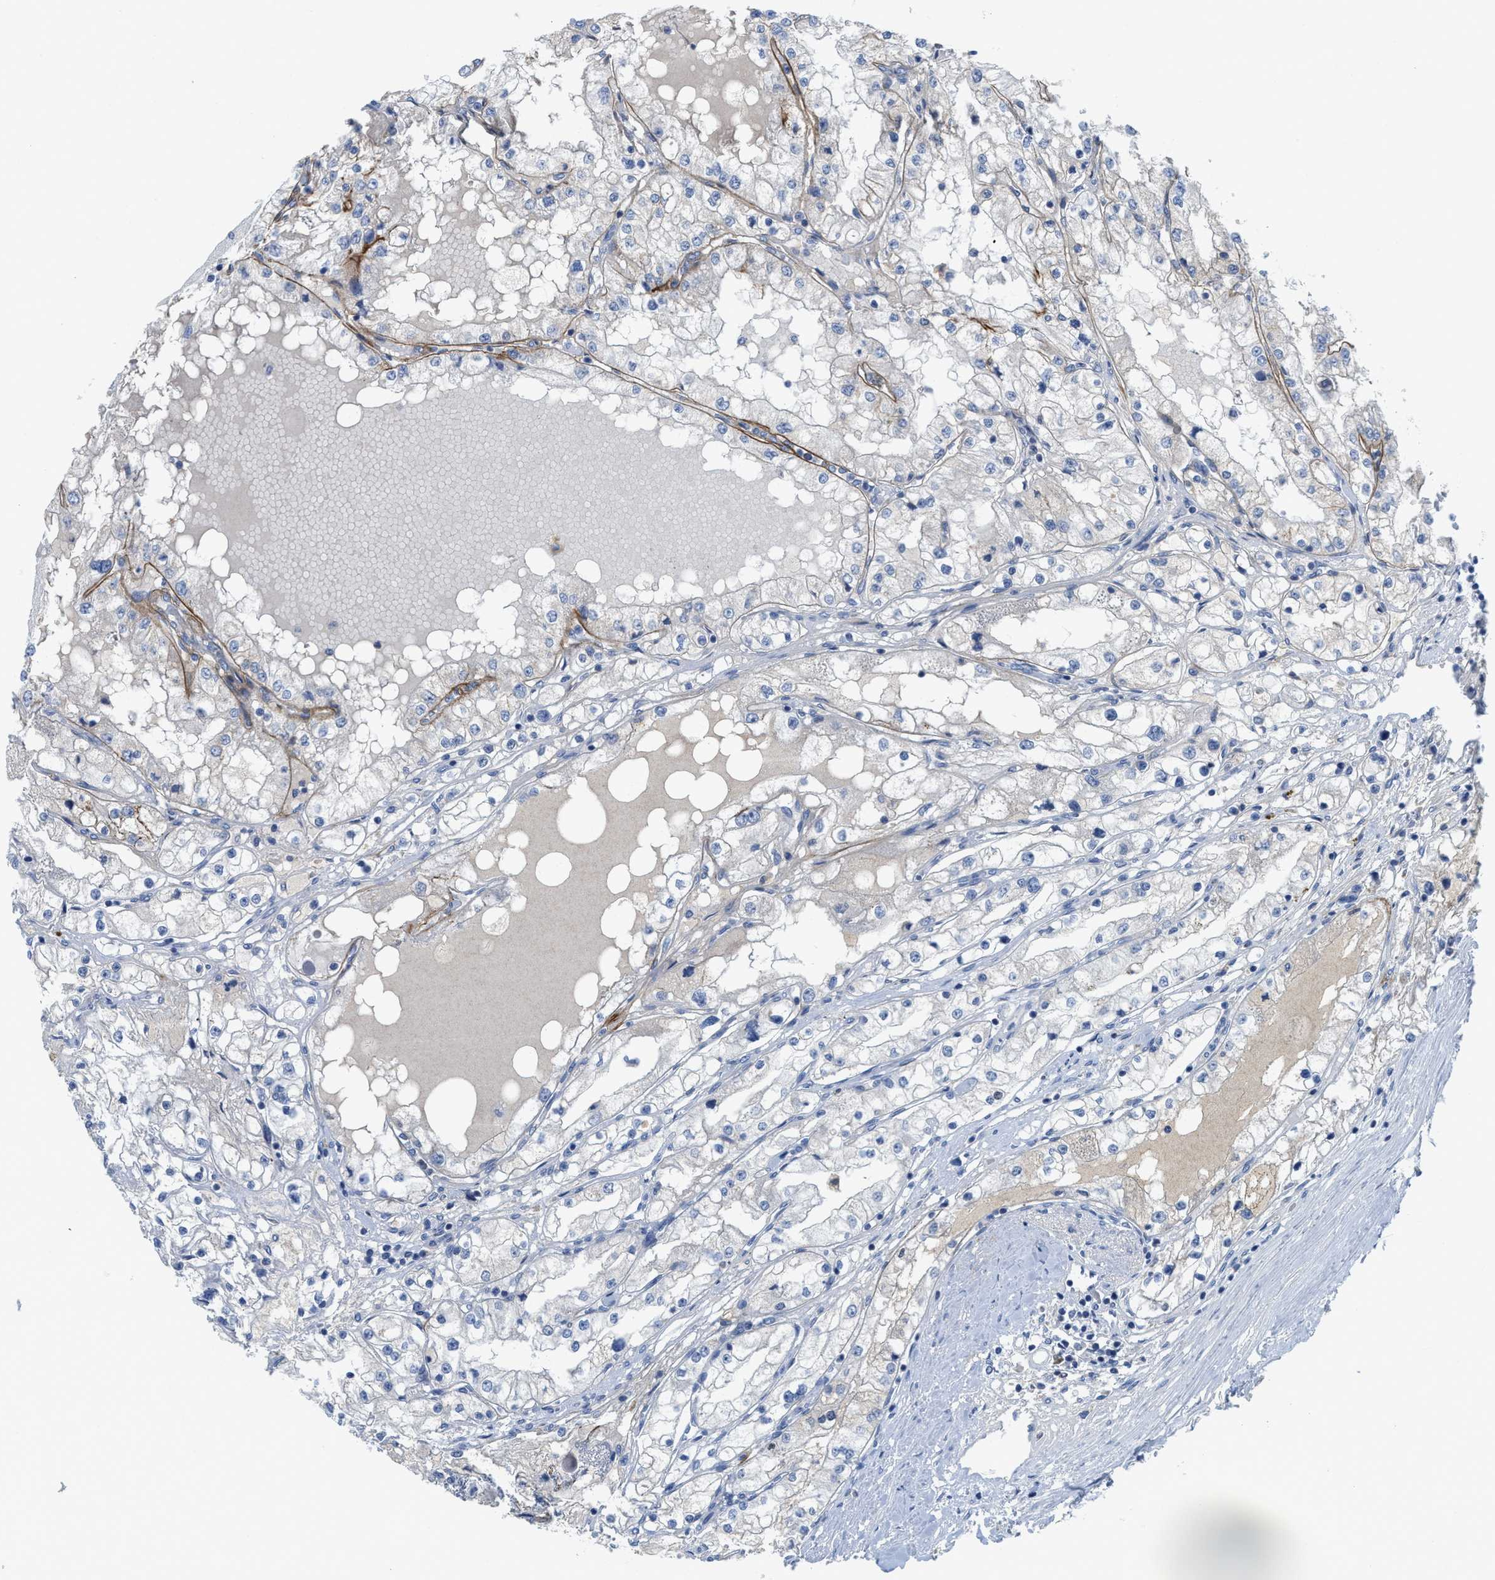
{"staining": {"intensity": "negative", "quantity": "none", "location": "none"}, "tissue": "renal cancer", "cell_type": "Tumor cells", "image_type": "cancer", "snomed": [{"axis": "morphology", "description": "Adenocarcinoma, NOS"}, {"axis": "topography", "description": "Kidney"}], "caption": "Tumor cells show no significant protein expression in renal cancer.", "gene": "GATD3", "patient": {"sex": "male", "age": 68}}